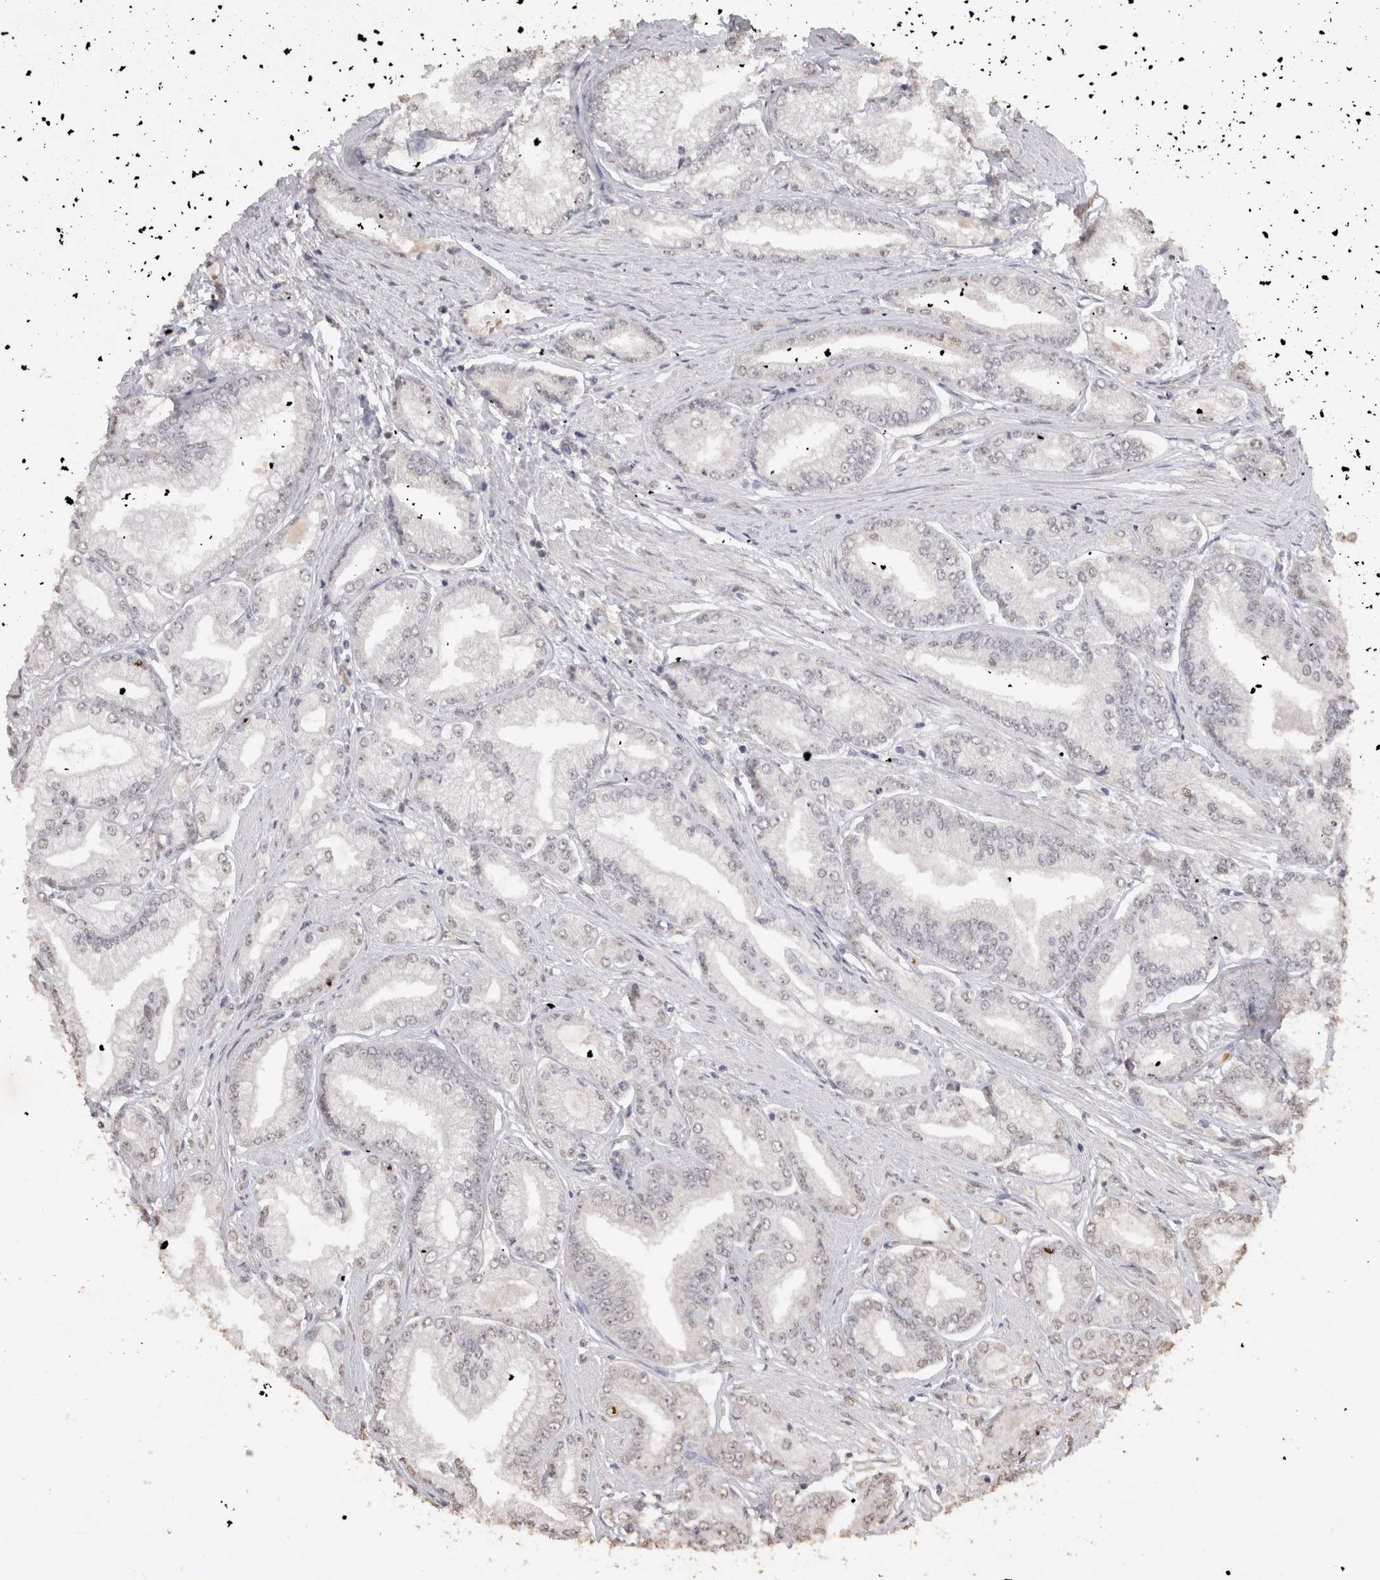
{"staining": {"intensity": "negative", "quantity": "none", "location": "none"}, "tissue": "prostate cancer", "cell_type": "Tumor cells", "image_type": "cancer", "snomed": [{"axis": "morphology", "description": "Adenocarcinoma, Low grade"}, {"axis": "topography", "description": "Prostate"}], "caption": "The immunohistochemistry photomicrograph has no significant positivity in tumor cells of prostate adenocarcinoma (low-grade) tissue.", "gene": "LGALS2", "patient": {"sex": "male", "age": 52}}